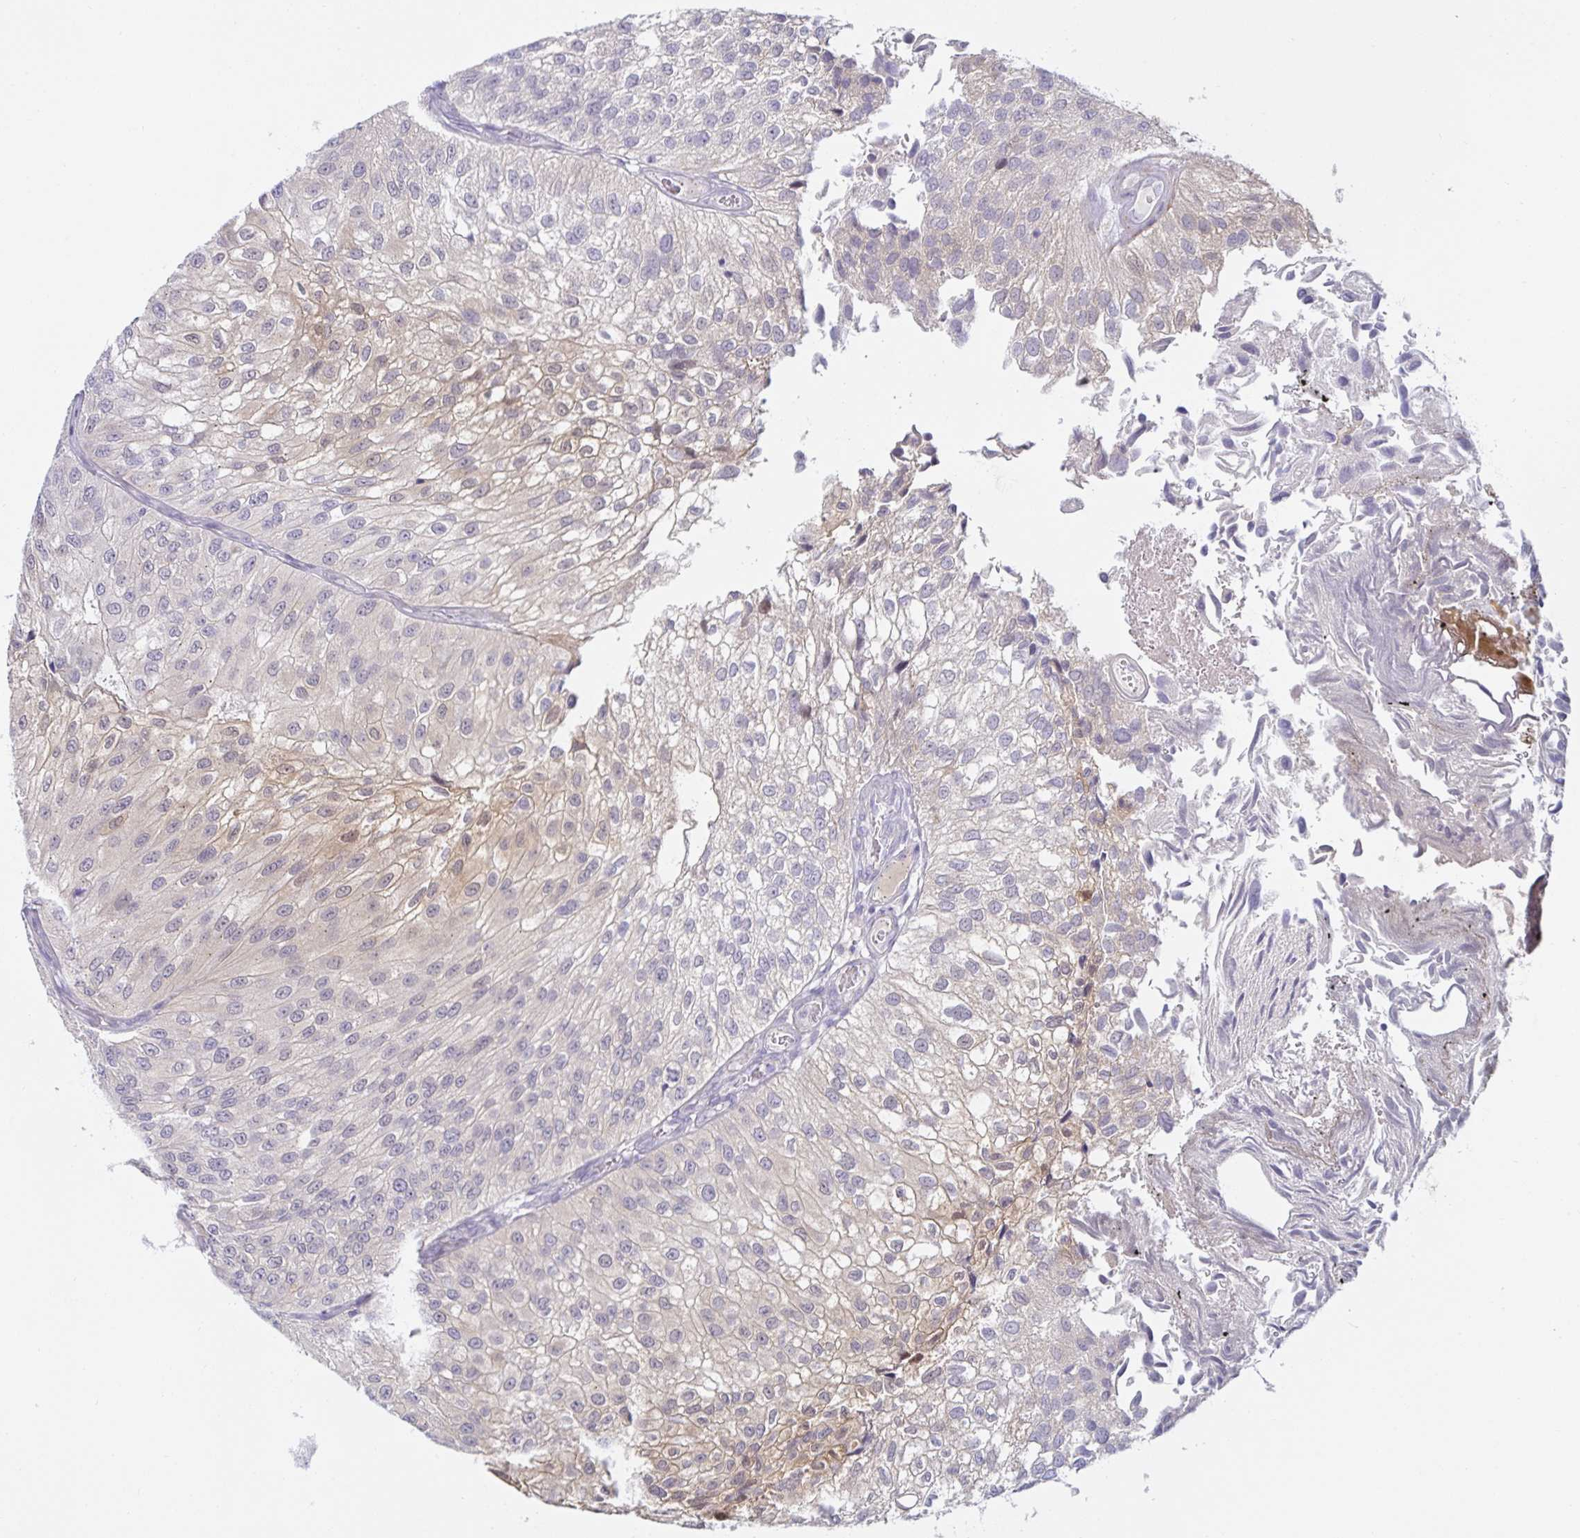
{"staining": {"intensity": "weak", "quantity": "<25%", "location": "cytoplasmic/membranous"}, "tissue": "urothelial cancer", "cell_type": "Tumor cells", "image_type": "cancer", "snomed": [{"axis": "morphology", "description": "Urothelial carcinoma, NOS"}, {"axis": "topography", "description": "Urinary bladder"}], "caption": "The photomicrograph shows no staining of tumor cells in transitional cell carcinoma. The staining was performed using DAB (3,3'-diaminobenzidine) to visualize the protein expression in brown, while the nuclei were stained in blue with hematoxylin (Magnification: 20x).", "gene": "MON2", "patient": {"sex": "male", "age": 87}}